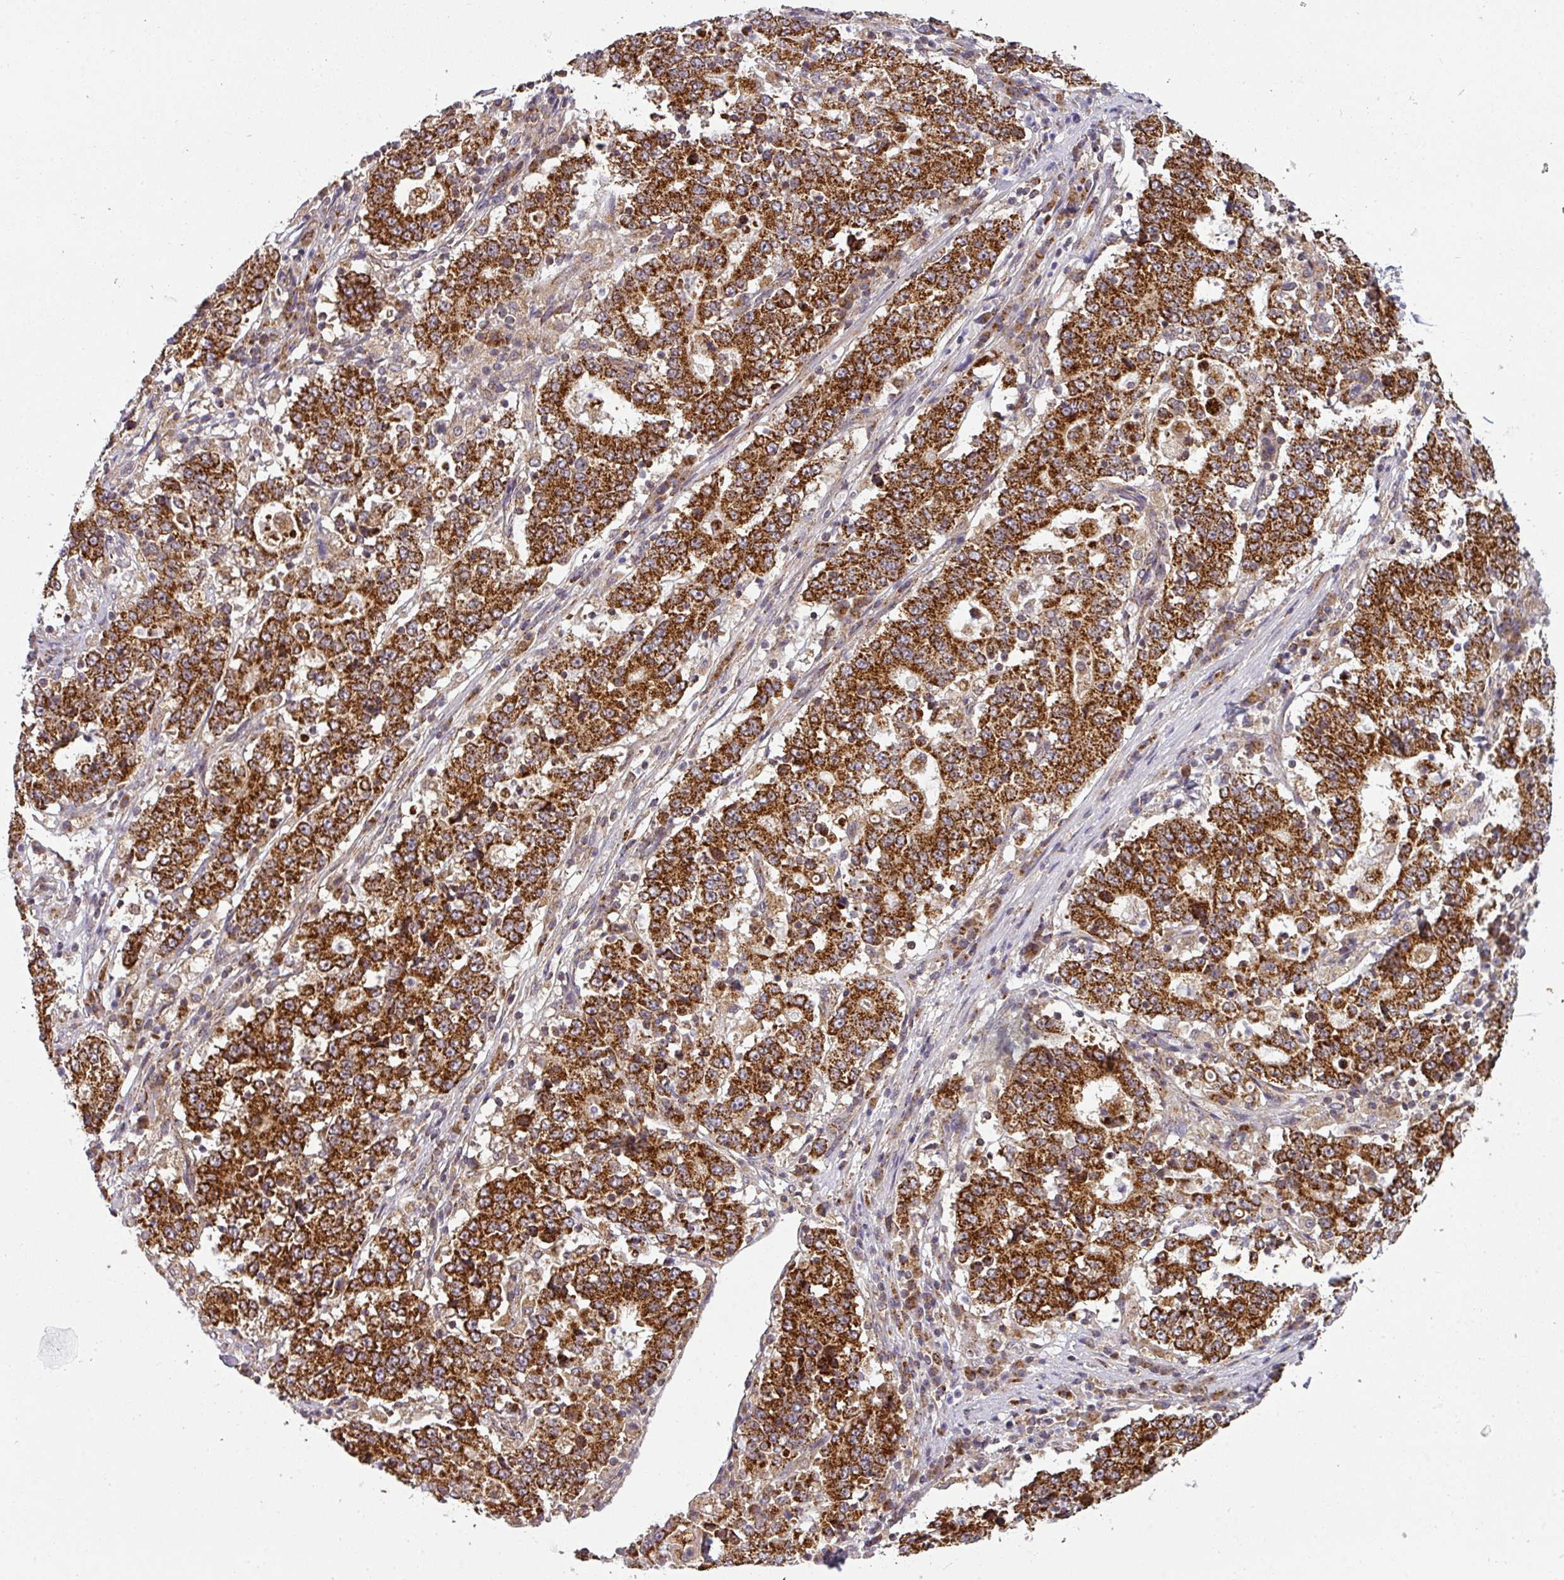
{"staining": {"intensity": "strong", "quantity": ">75%", "location": "cytoplasmic/membranous"}, "tissue": "stomach cancer", "cell_type": "Tumor cells", "image_type": "cancer", "snomed": [{"axis": "morphology", "description": "Adenocarcinoma, NOS"}, {"axis": "topography", "description": "Stomach"}], "caption": "Stomach cancer was stained to show a protein in brown. There is high levels of strong cytoplasmic/membranous staining in about >75% of tumor cells.", "gene": "MRPS16", "patient": {"sex": "male", "age": 59}}